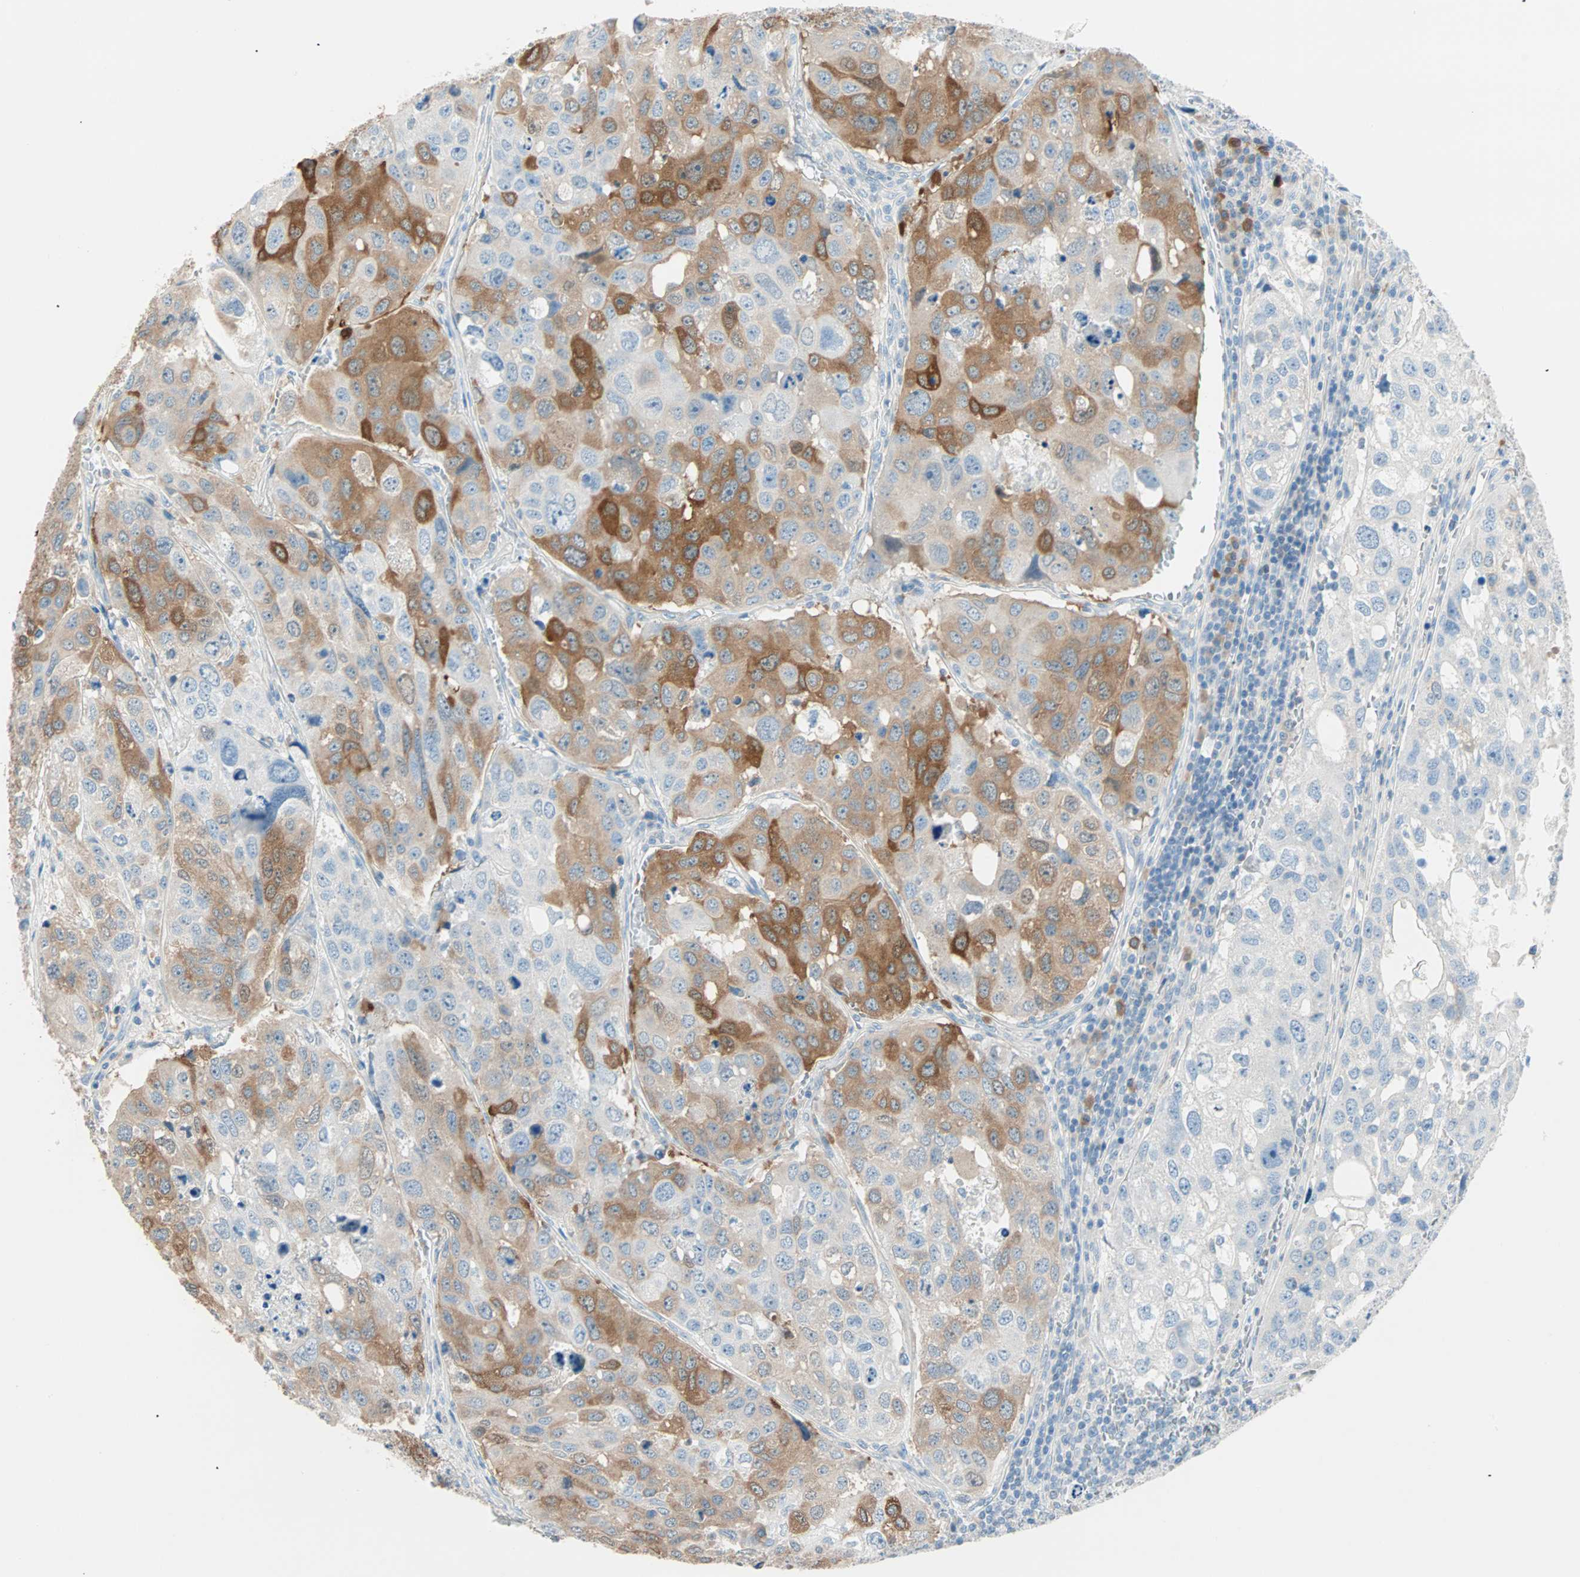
{"staining": {"intensity": "strong", "quantity": "25%-75%", "location": "cytoplasmic/membranous"}, "tissue": "urothelial cancer", "cell_type": "Tumor cells", "image_type": "cancer", "snomed": [{"axis": "morphology", "description": "Urothelial carcinoma, High grade"}, {"axis": "topography", "description": "Lymph node"}, {"axis": "topography", "description": "Urinary bladder"}], "caption": "A brown stain highlights strong cytoplasmic/membranous staining of a protein in high-grade urothelial carcinoma tumor cells.", "gene": "ATF6", "patient": {"sex": "male", "age": 51}}